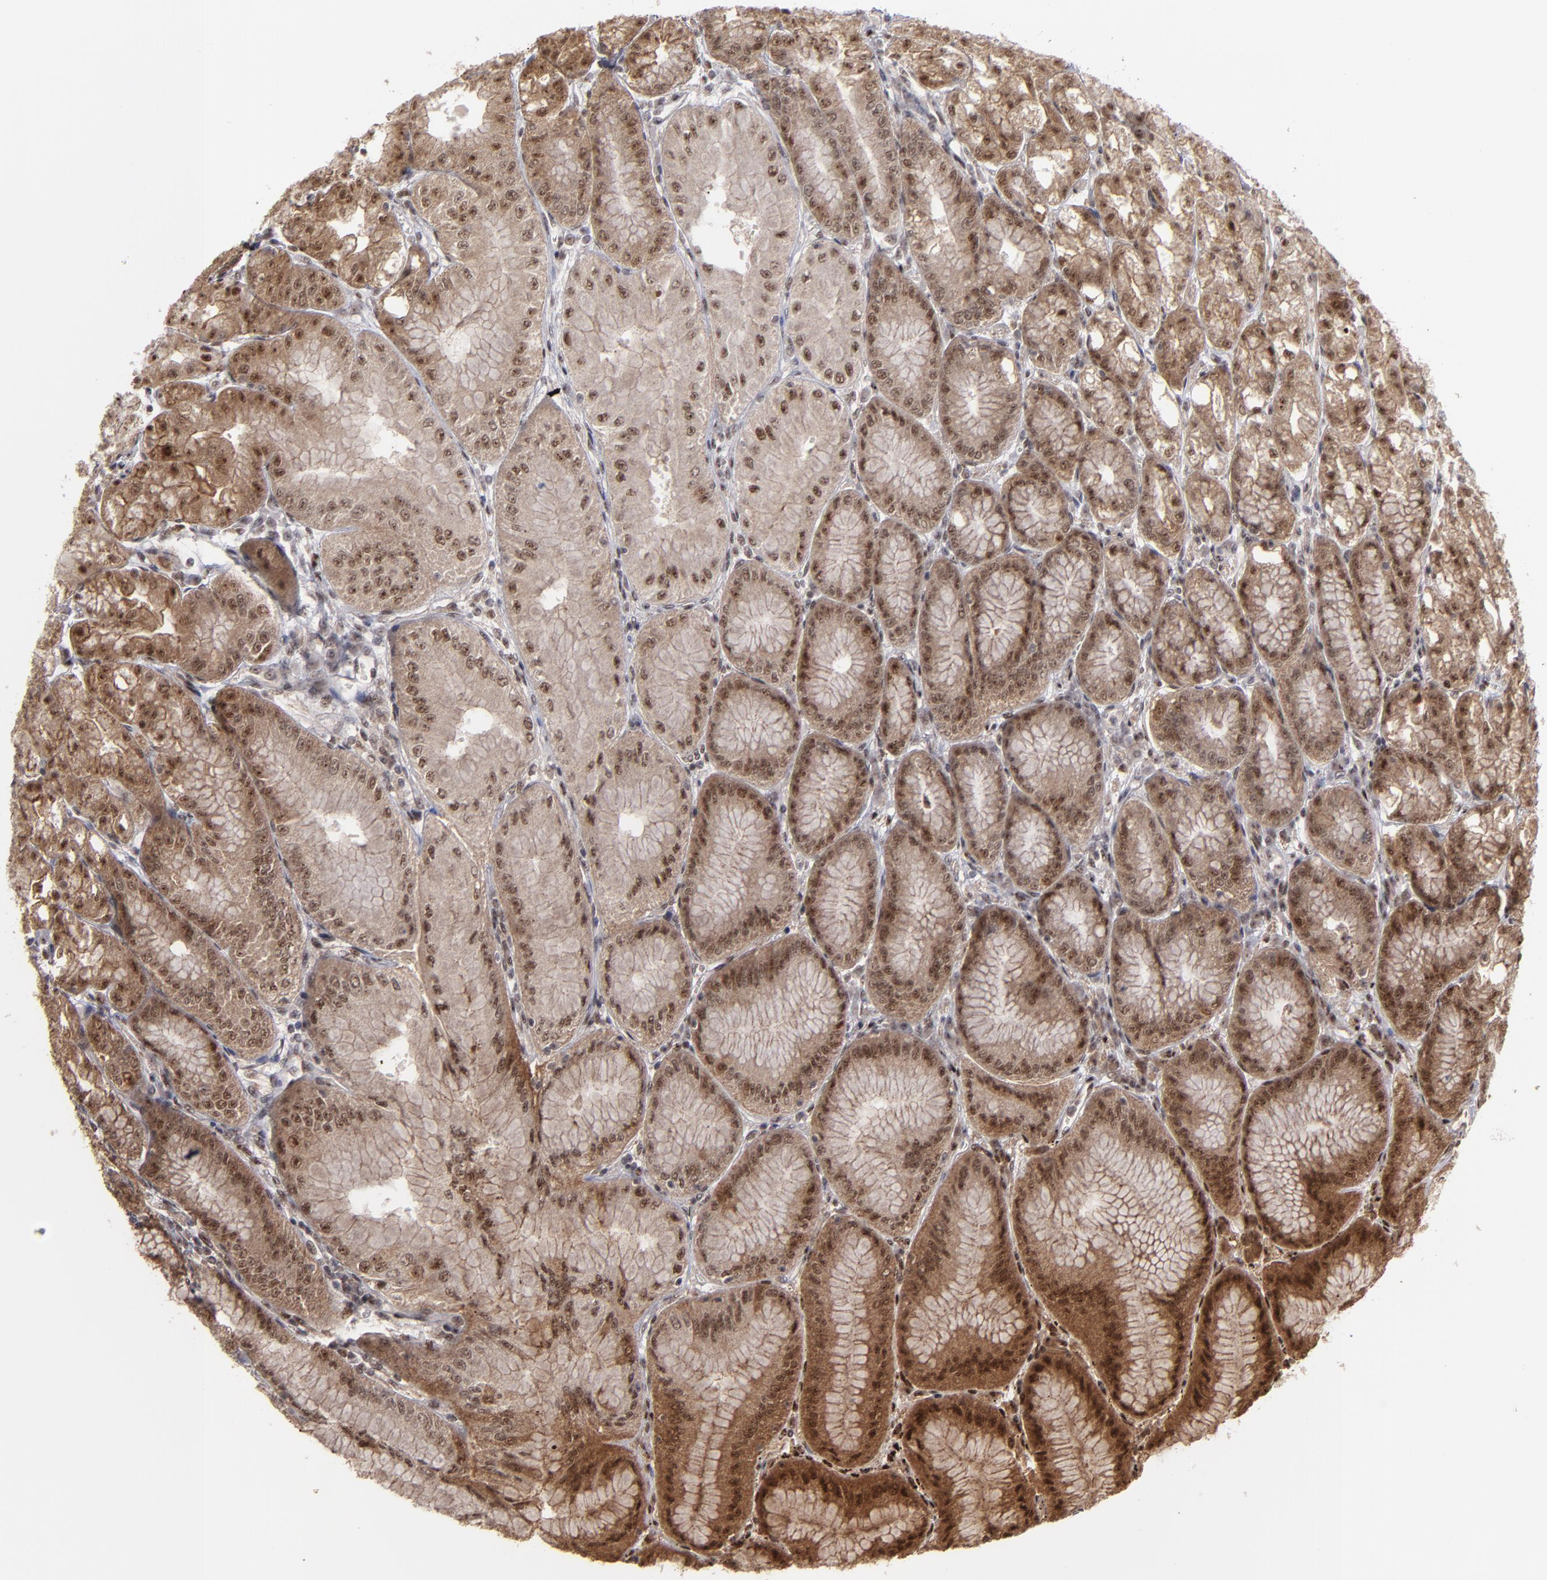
{"staining": {"intensity": "moderate", "quantity": ">75%", "location": "cytoplasmic/membranous,nuclear"}, "tissue": "stomach", "cell_type": "Glandular cells", "image_type": "normal", "snomed": [{"axis": "morphology", "description": "Normal tissue, NOS"}, {"axis": "topography", "description": "Stomach, lower"}], "caption": "This is a photomicrograph of immunohistochemistry (IHC) staining of normal stomach, which shows moderate expression in the cytoplasmic/membranous,nuclear of glandular cells.", "gene": "ZNF234", "patient": {"sex": "male", "age": 71}}